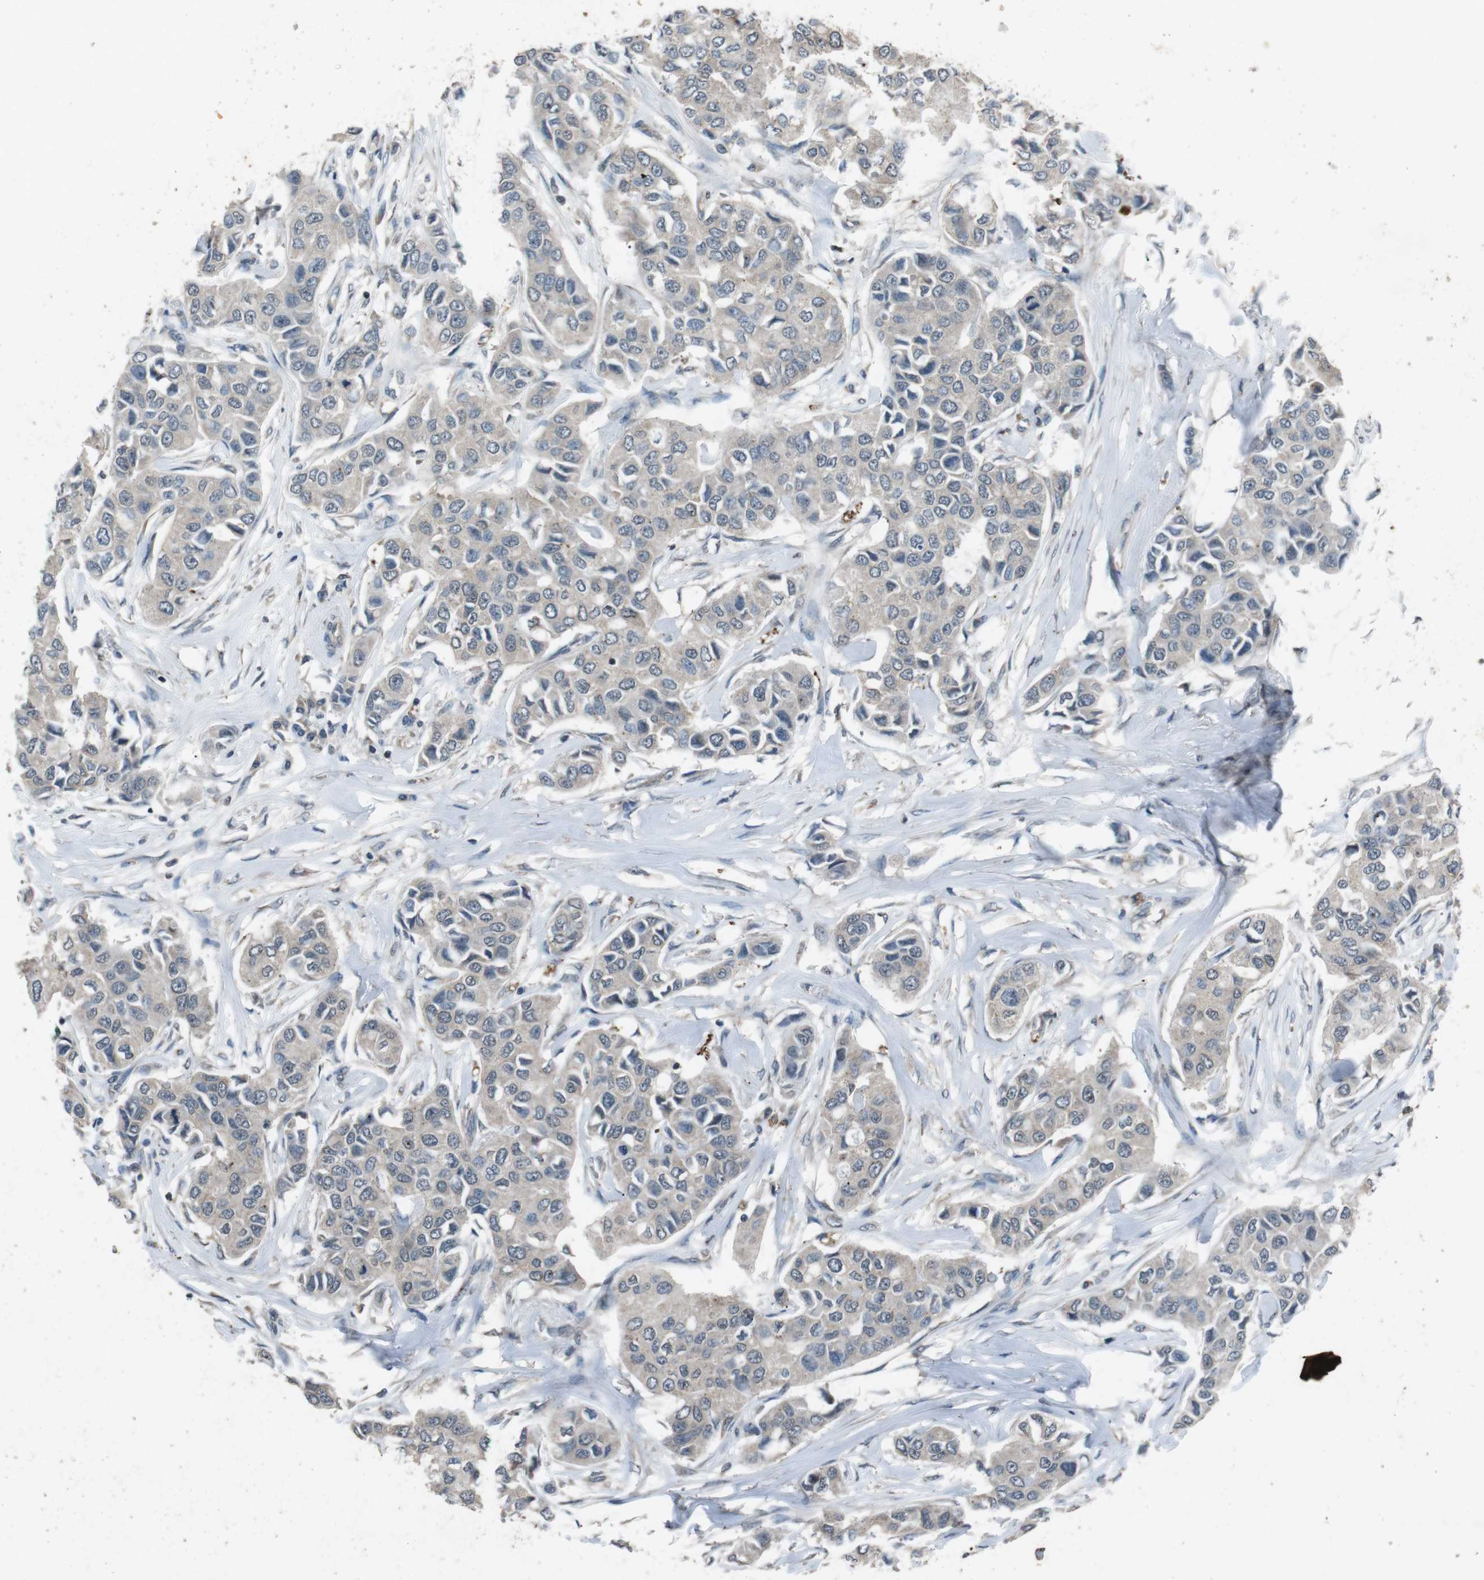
{"staining": {"intensity": "negative", "quantity": "none", "location": "none"}, "tissue": "breast cancer", "cell_type": "Tumor cells", "image_type": "cancer", "snomed": [{"axis": "morphology", "description": "Duct carcinoma"}, {"axis": "topography", "description": "Breast"}], "caption": "A photomicrograph of human breast cancer is negative for staining in tumor cells.", "gene": "NEK7", "patient": {"sex": "female", "age": 80}}